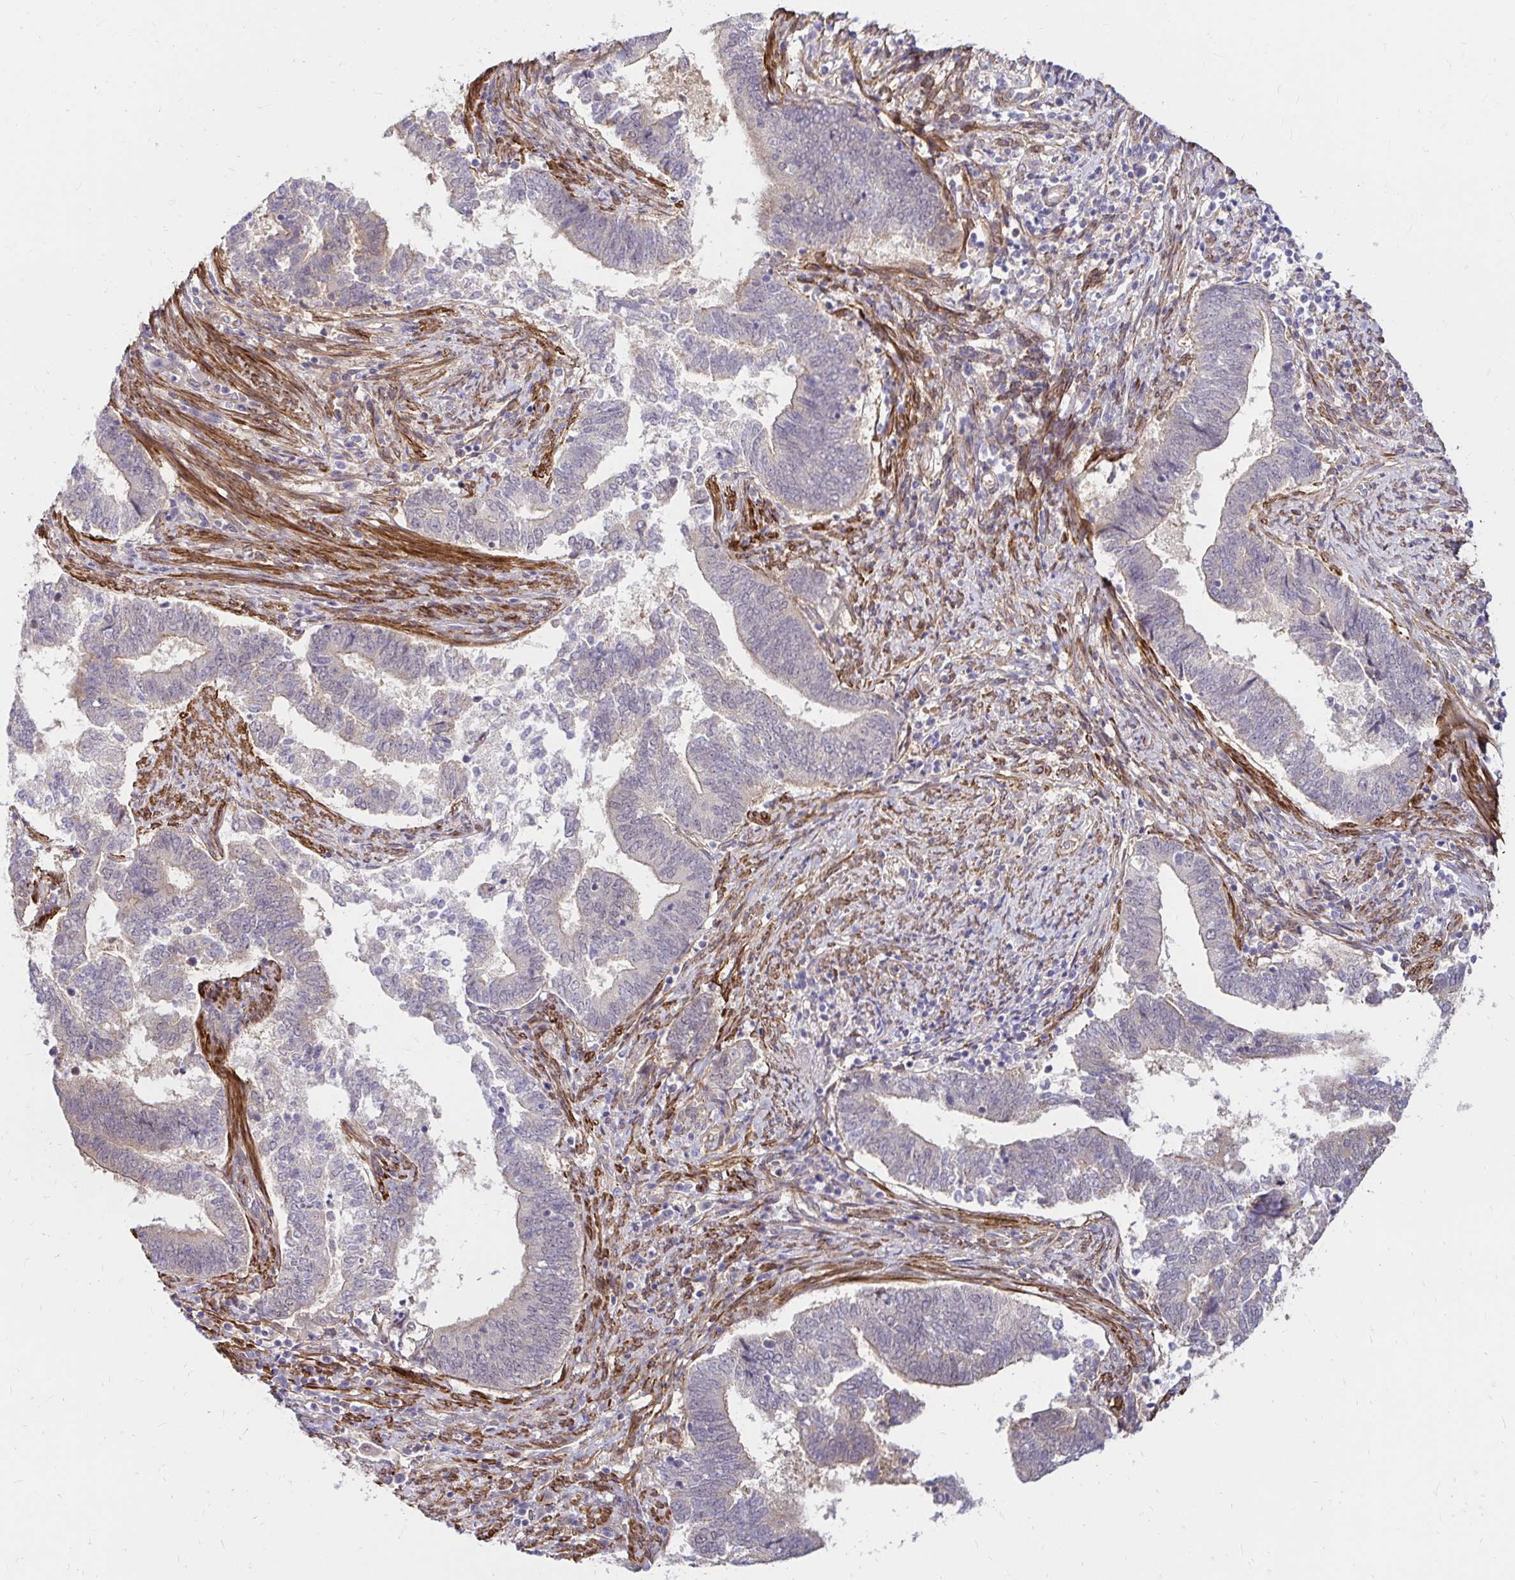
{"staining": {"intensity": "negative", "quantity": "none", "location": "none"}, "tissue": "endometrial cancer", "cell_type": "Tumor cells", "image_type": "cancer", "snomed": [{"axis": "morphology", "description": "Adenocarcinoma, NOS"}, {"axis": "topography", "description": "Endometrium"}], "caption": "High power microscopy micrograph of an IHC image of endometrial cancer, revealing no significant positivity in tumor cells.", "gene": "YAP1", "patient": {"sex": "female", "age": 65}}